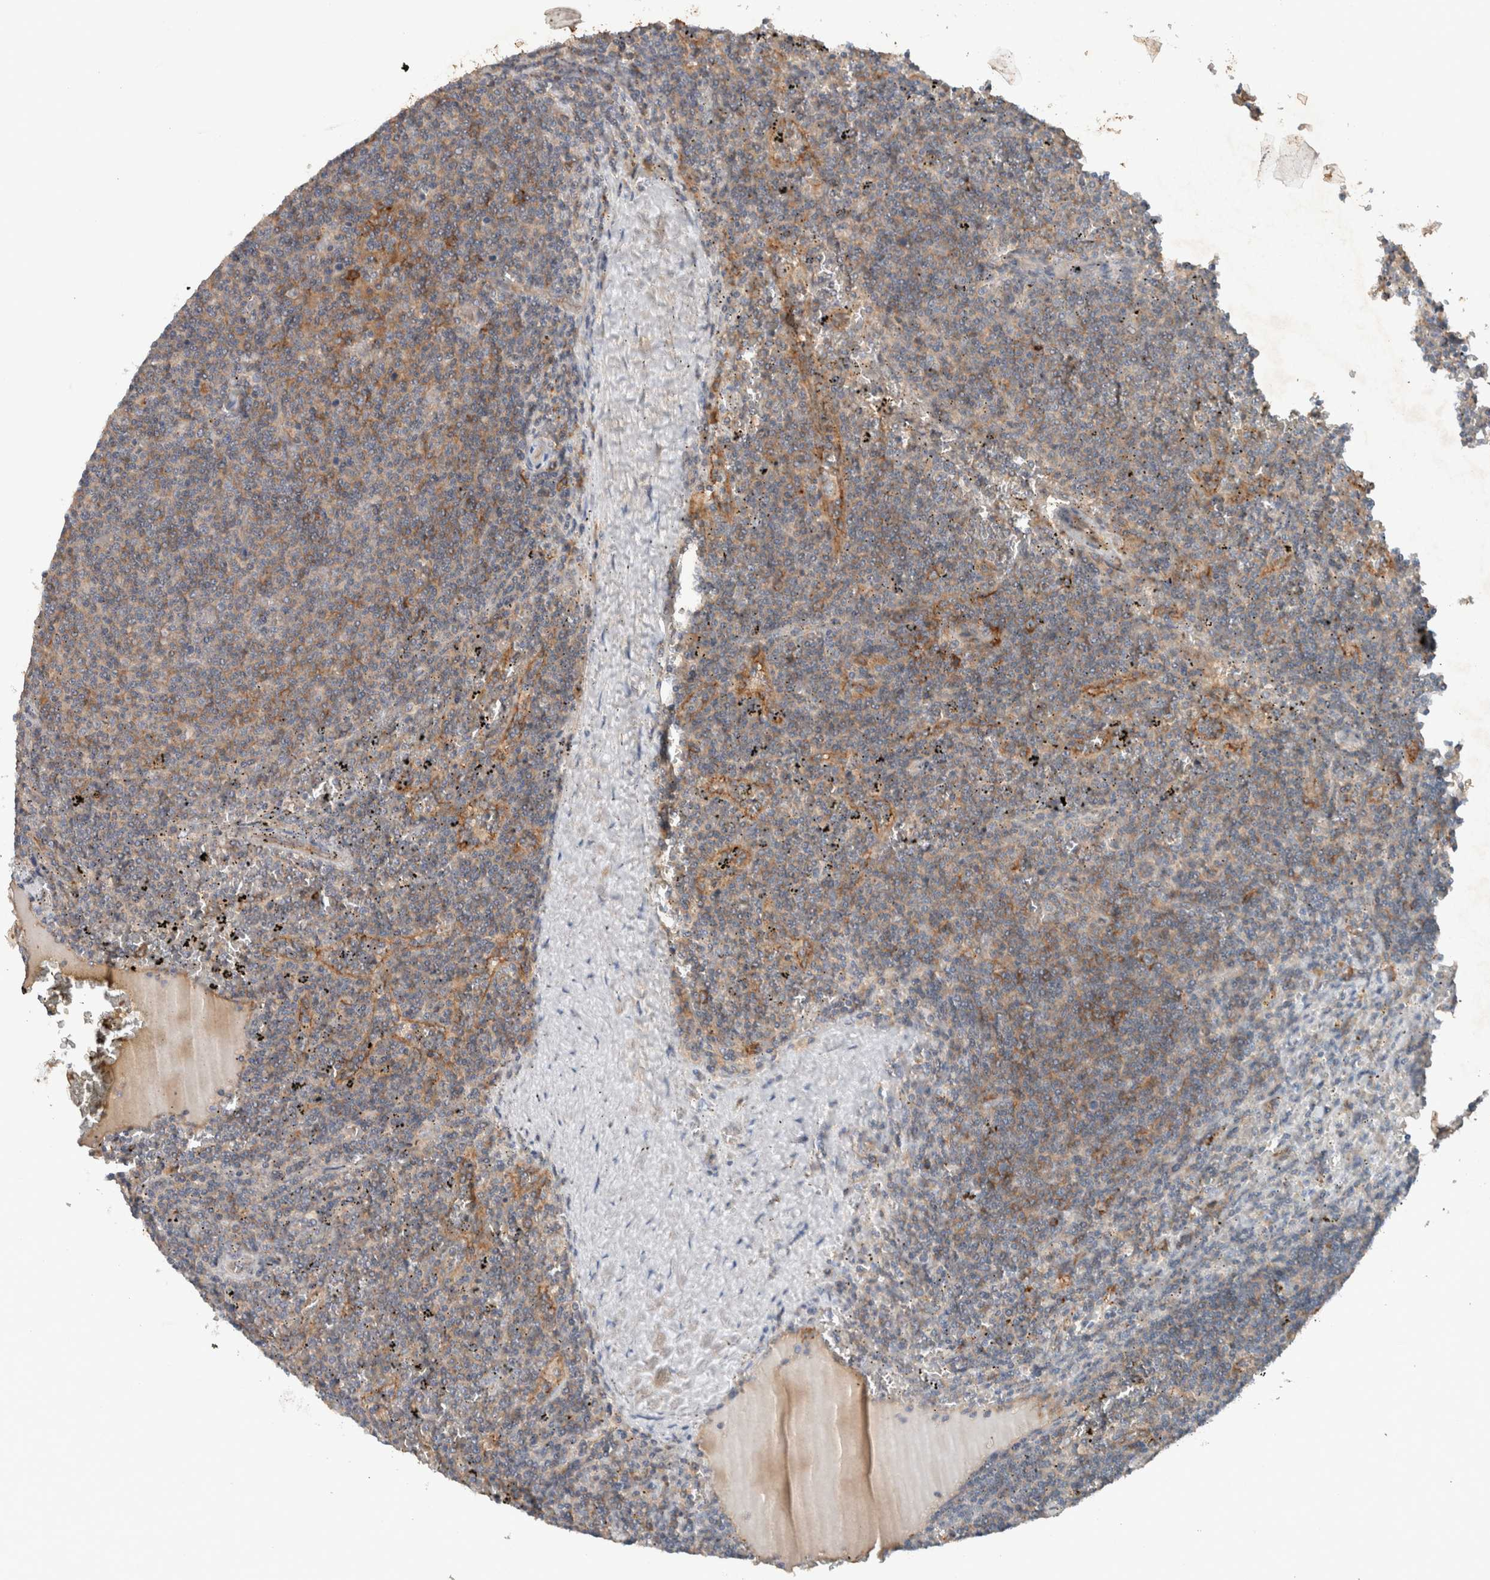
{"staining": {"intensity": "weak", "quantity": "25%-75%", "location": "cytoplasmic/membranous"}, "tissue": "lymphoma", "cell_type": "Tumor cells", "image_type": "cancer", "snomed": [{"axis": "morphology", "description": "Malignant lymphoma, non-Hodgkin's type, Low grade"}, {"axis": "topography", "description": "Spleen"}], "caption": "An image of human lymphoma stained for a protein exhibits weak cytoplasmic/membranous brown staining in tumor cells.", "gene": "UGCG", "patient": {"sex": "female", "age": 50}}